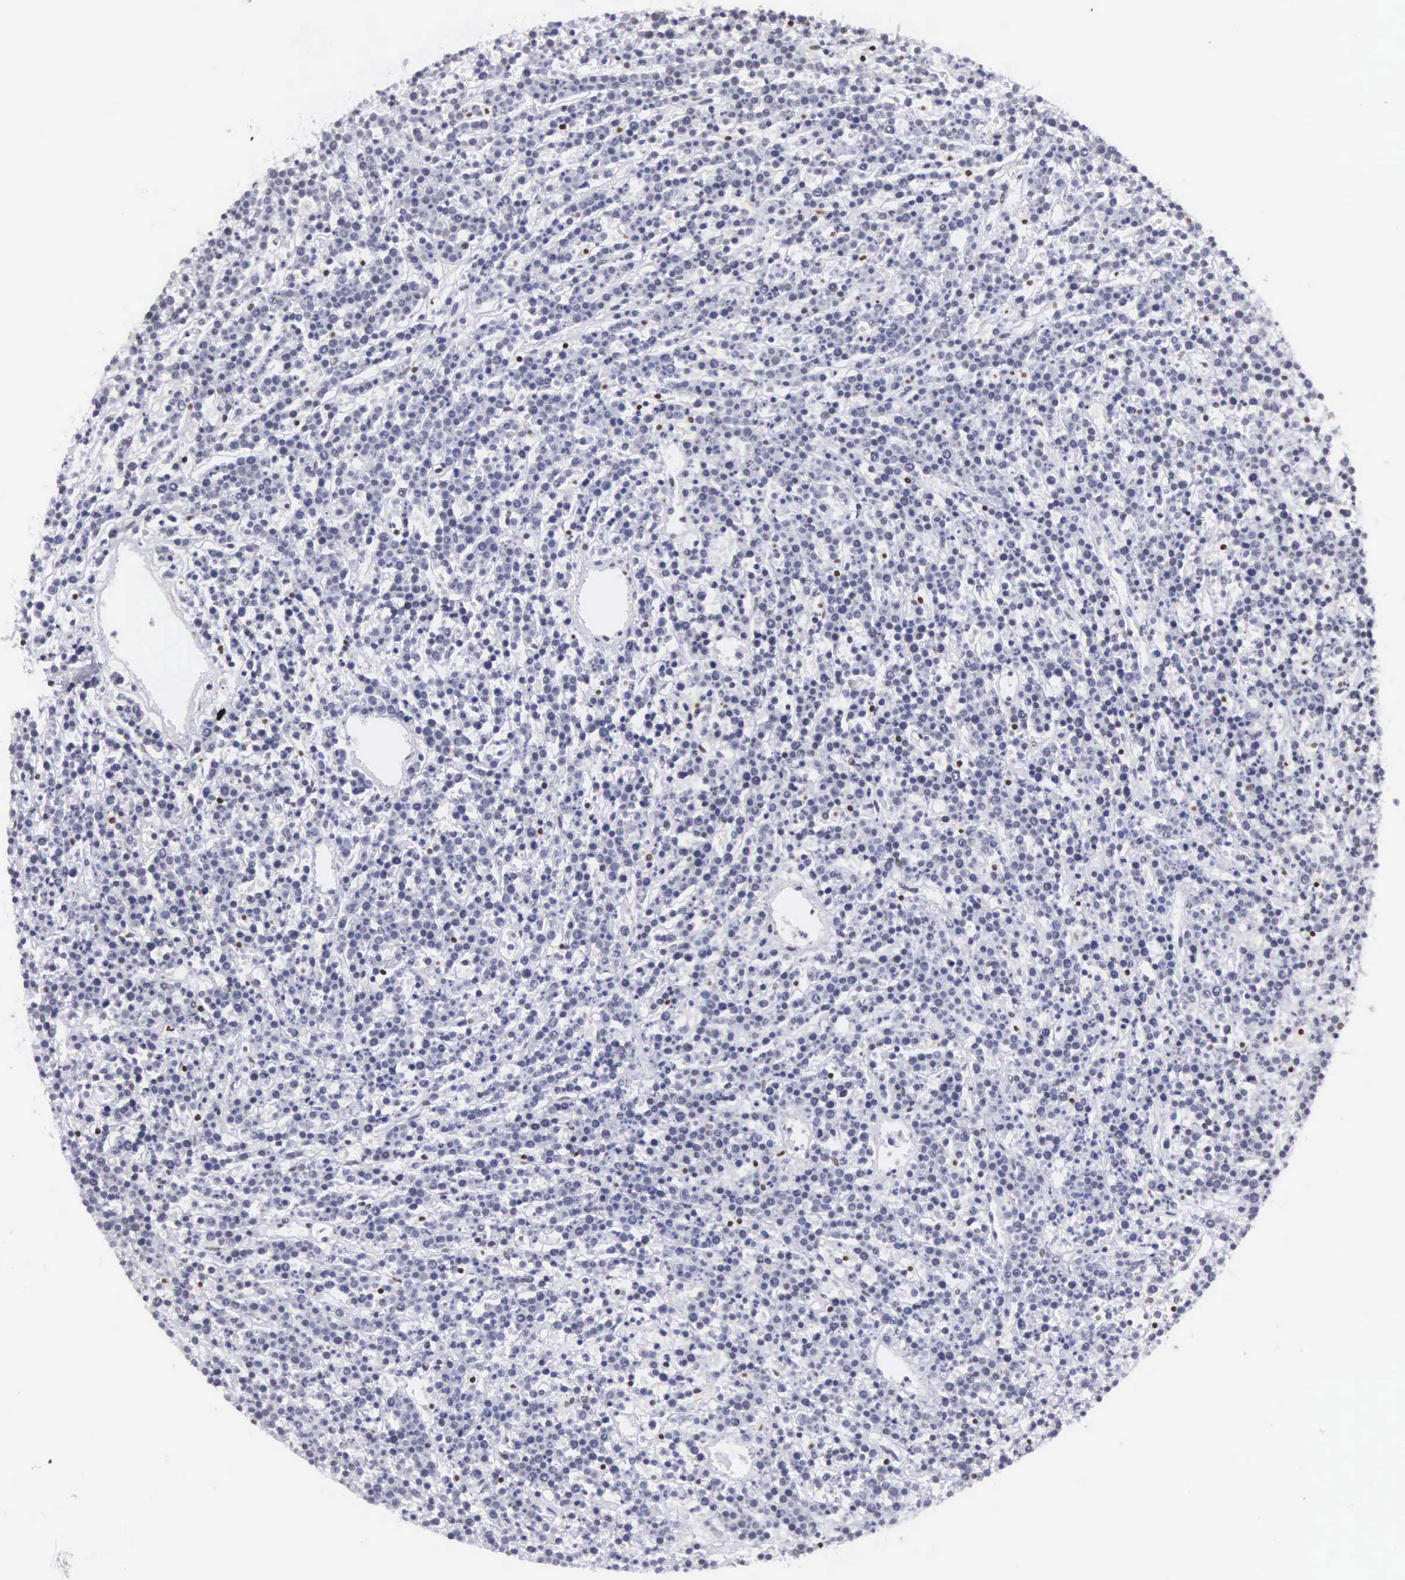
{"staining": {"intensity": "weak", "quantity": "<25%", "location": "nuclear"}, "tissue": "lymphoma", "cell_type": "Tumor cells", "image_type": "cancer", "snomed": [{"axis": "morphology", "description": "Malignant lymphoma, non-Hodgkin's type, High grade"}, {"axis": "topography", "description": "Ovary"}], "caption": "Tumor cells show no significant protein expression in lymphoma. (Stains: DAB immunohistochemistry with hematoxylin counter stain, Microscopy: brightfield microscopy at high magnification).", "gene": "ETV6", "patient": {"sex": "female", "age": 56}}